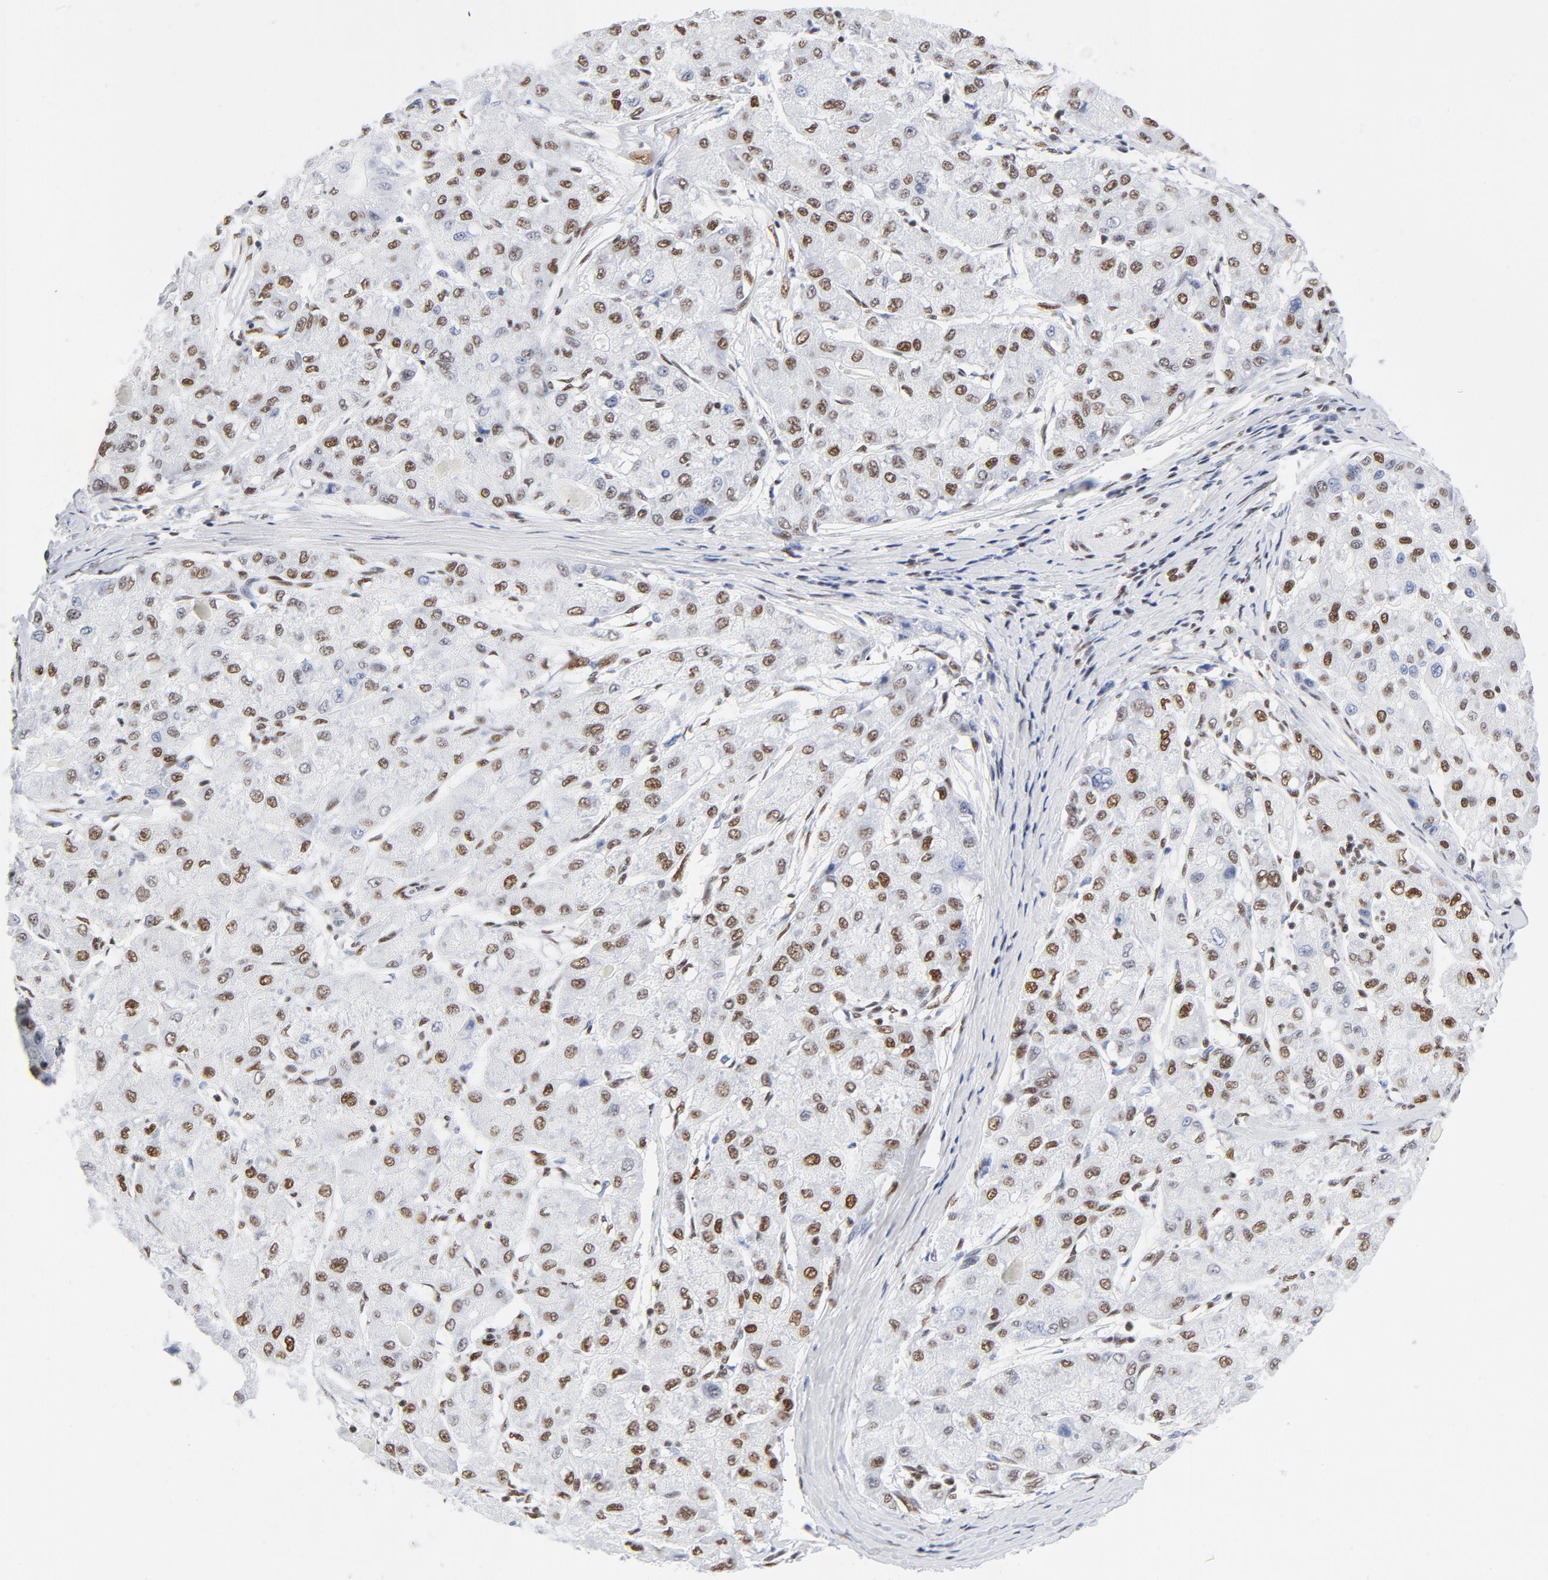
{"staining": {"intensity": "moderate", "quantity": ">75%", "location": "nuclear"}, "tissue": "liver cancer", "cell_type": "Tumor cells", "image_type": "cancer", "snomed": [{"axis": "morphology", "description": "Carcinoma, Hepatocellular, NOS"}, {"axis": "topography", "description": "Liver"}], "caption": "Liver hepatocellular carcinoma stained for a protein reveals moderate nuclear positivity in tumor cells.", "gene": "ATF2", "patient": {"sex": "male", "age": 80}}